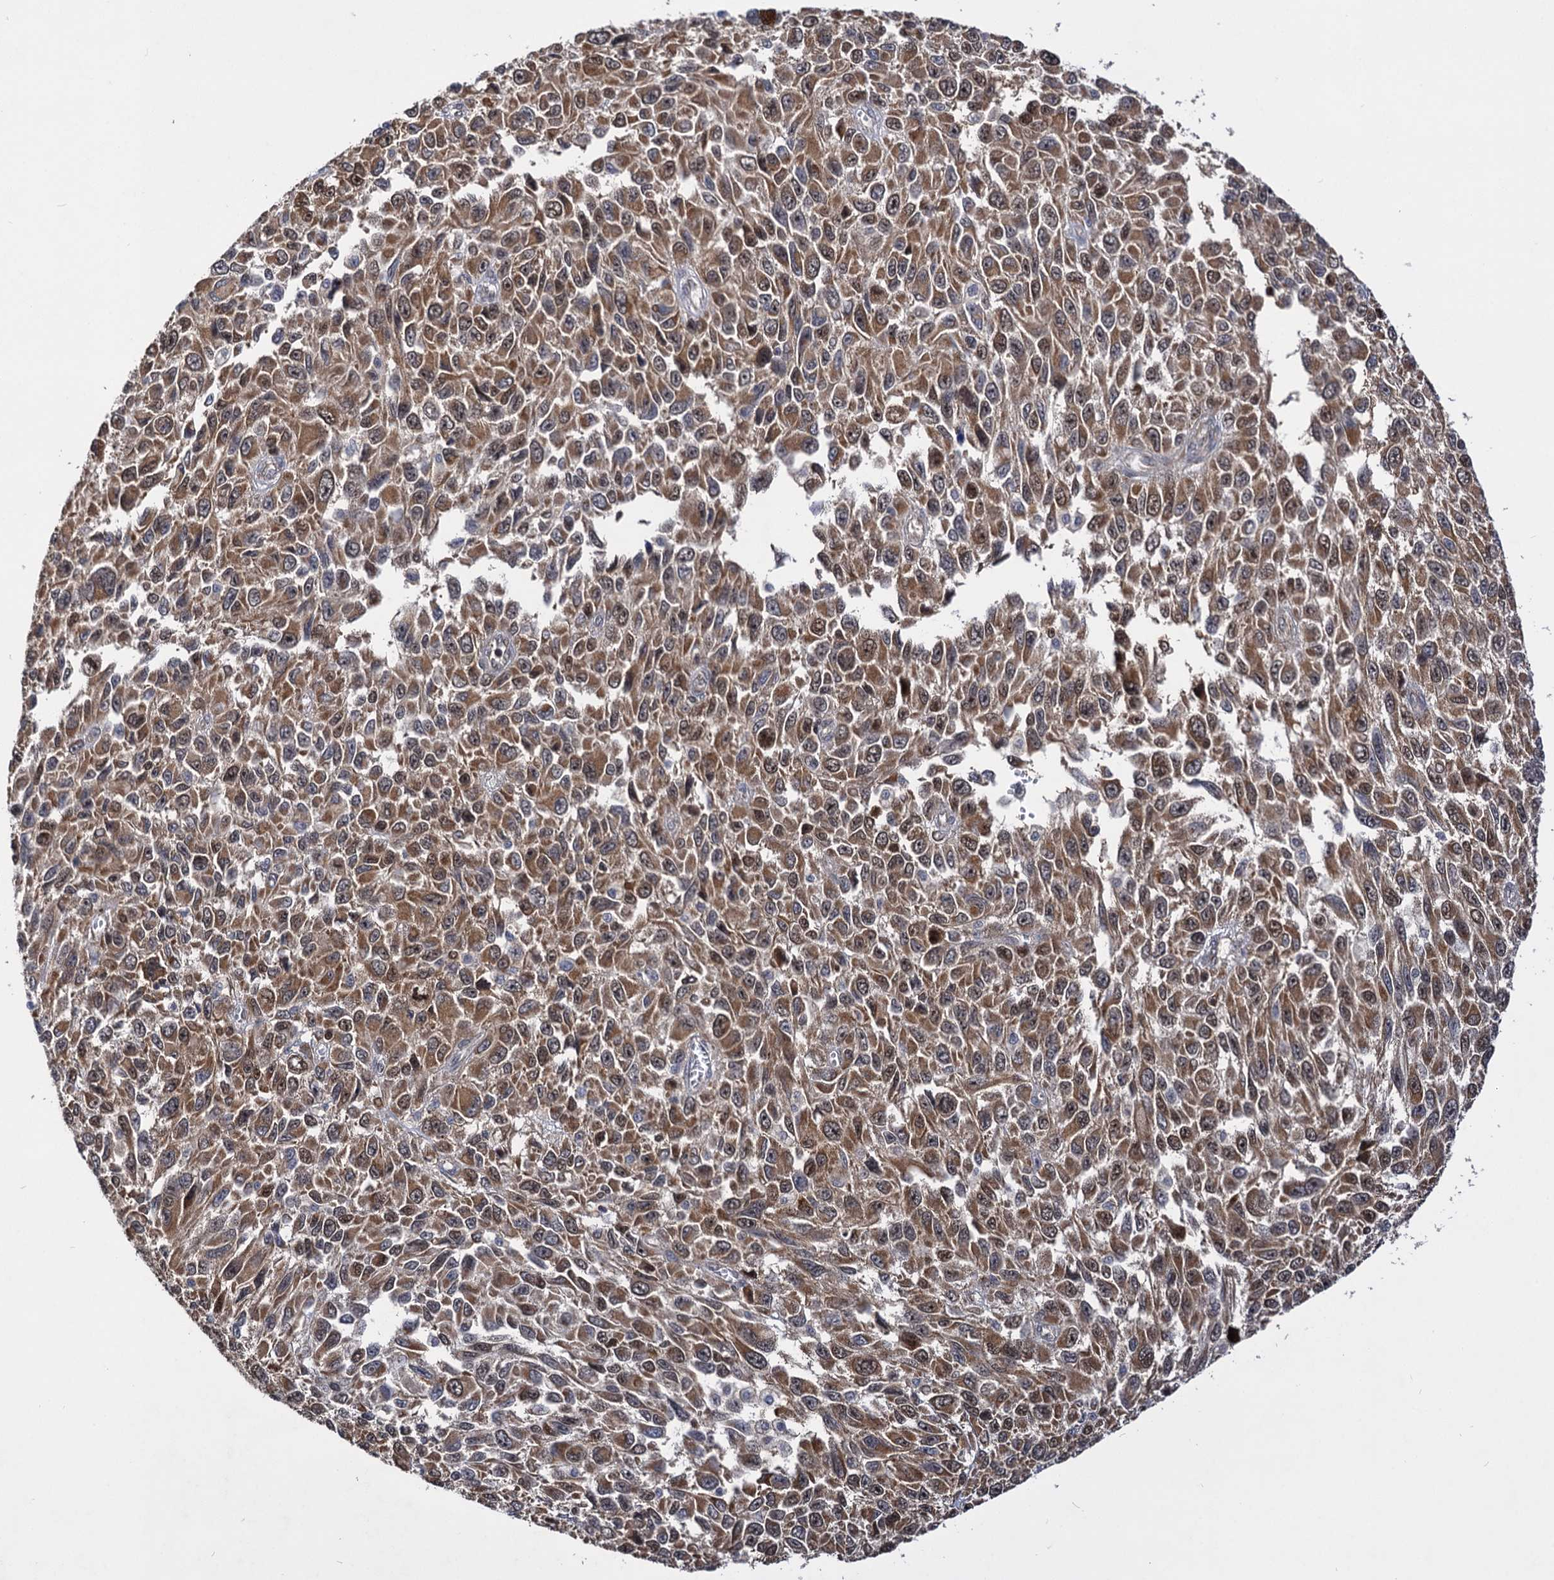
{"staining": {"intensity": "moderate", "quantity": ">75%", "location": "cytoplasmic/membranous"}, "tissue": "melanoma", "cell_type": "Tumor cells", "image_type": "cancer", "snomed": [{"axis": "morphology", "description": "Normal tissue, NOS"}, {"axis": "morphology", "description": "Malignant melanoma, NOS"}, {"axis": "topography", "description": "Skin"}], "caption": "An immunohistochemistry (IHC) photomicrograph of tumor tissue is shown. Protein staining in brown shows moderate cytoplasmic/membranous positivity in melanoma within tumor cells. (DAB IHC, brown staining for protein, blue staining for nuclei).", "gene": "CEP76", "patient": {"sex": "female", "age": 96}}